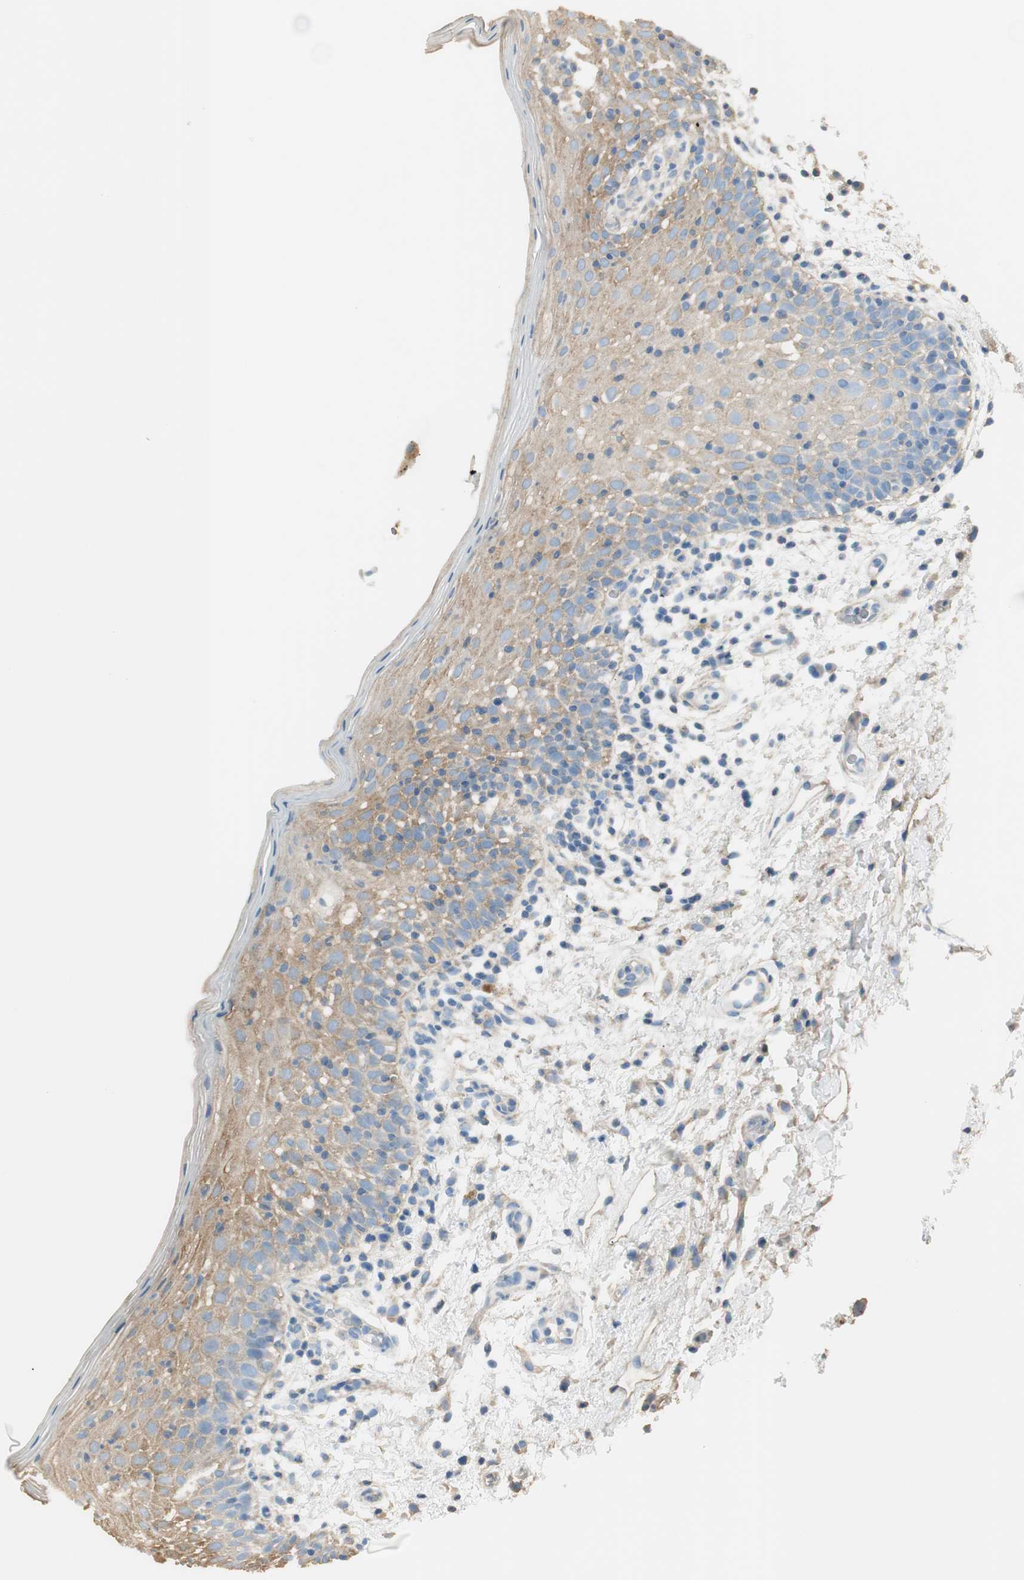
{"staining": {"intensity": "moderate", "quantity": "25%-75%", "location": "cytoplasmic/membranous"}, "tissue": "oral mucosa", "cell_type": "Squamous epithelial cells", "image_type": "normal", "snomed": [{"axis": "morphology", "description": "Normal tissue, NOS"}, {"axis": "morphology", "description": "Squamous cell carcinoma, NOS"}, {"axis": "topography", "description": "Skeletal muscle"}, {"axis": "topography", "description": "Oral tissue"}], "caption": "Squamous epithelial cells reveal medium levels of moderate cytoplasmic/membranous expression in approximately 25%-75% of cells in unremarkable oral mucosa. The staining was performed using DAB (3,3'-diaminobenzidine), with brown indicating positive protein expression. Nuclei are stained blue with hematoxylin.", "gene": "PI4K2B", "patient": {"sex": "male", "age": 71}}